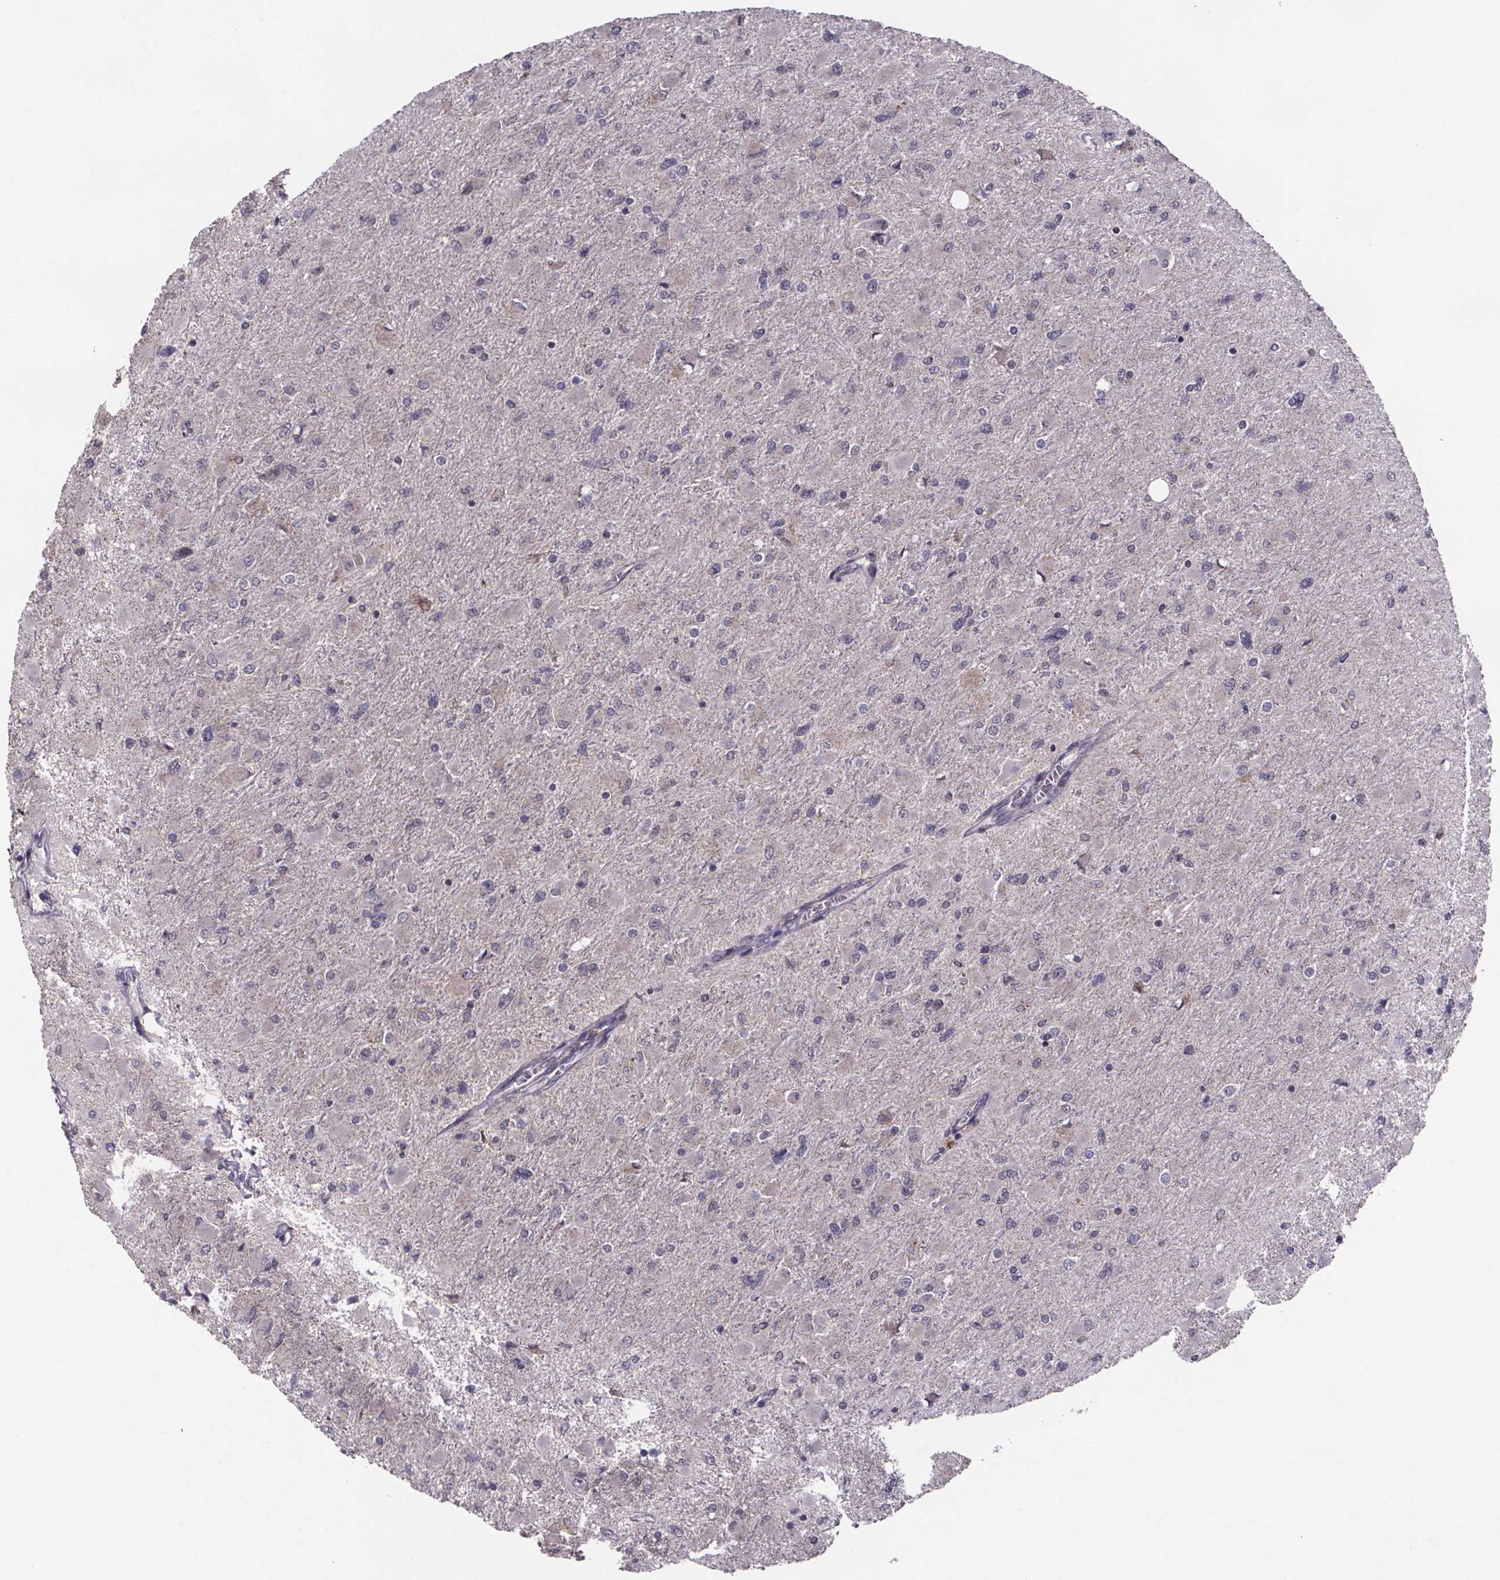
{"staining": {"intensity": "negative", "quantity": "none", "location": "none"}, "tissue": "glioma", "cell_type": "Tumor cells", "image_type": "cancer", "snomed": [{"axis": "morphology", "description": "Glioma, malignant, High grade"}, {"axis": "topography", "description": "Cerebral cortex"}], "caption": "This is a histopathology image of immunohistochemistry staining of malignant glioma (high-grade), which shows no expression in tumor cells. (DAB (3,3'-diaminobenzidine) immunohistochemistry visualized using brightfield microscopy, high magnification).", "gene": "PALLD", "patient": {"sex": "female", "age": 36}}